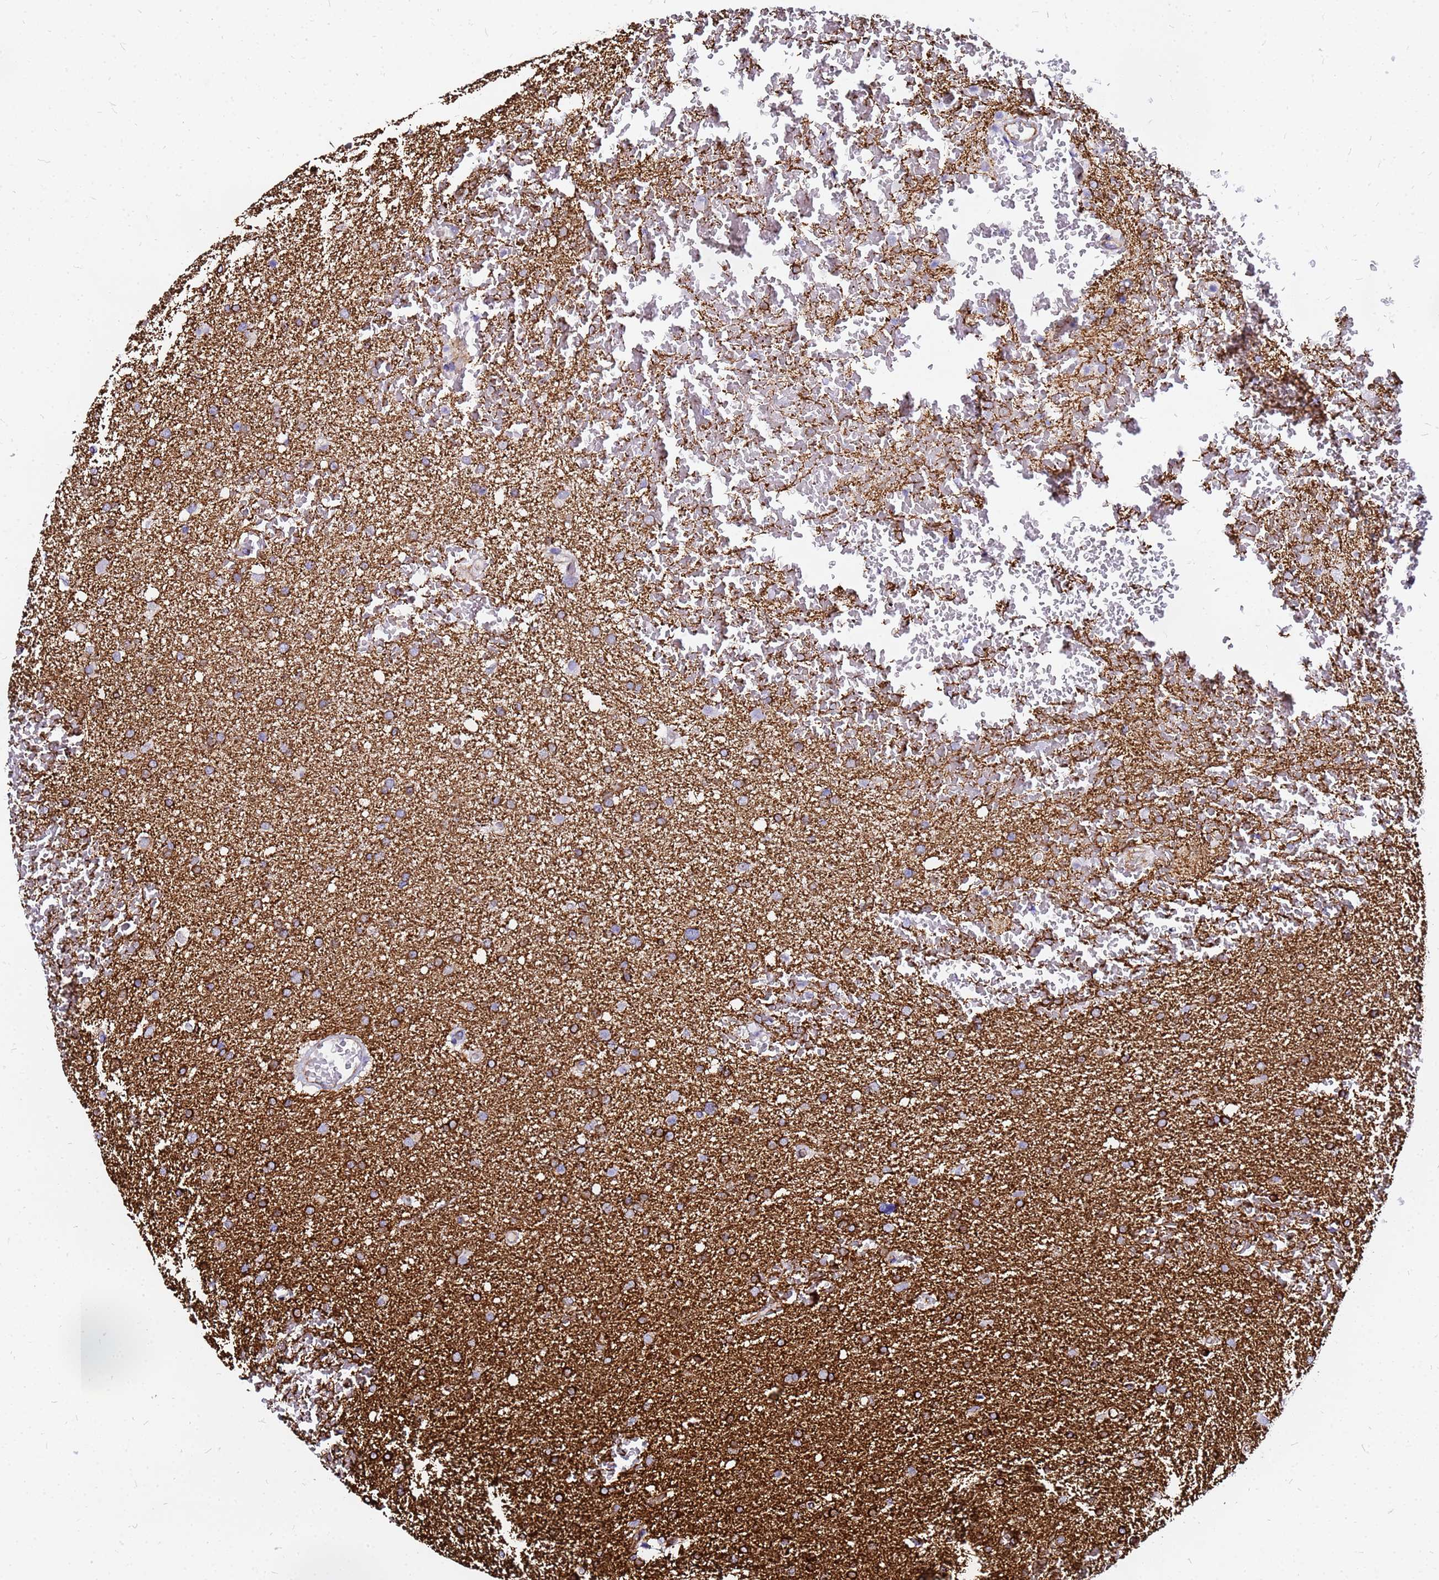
{"staining": {"intensity": "strong", "quantity": "25%-75%", "location": "cytoplasmic/membranous"}, "tissue": "glioma", "cell_type": "Tumor cells", "image_type": "cancer", "snomed": [{"axis": "morphology", "description": "Glioma, malignant, High grade"}, {"axis": "topography", "description": "Cerebral cortex"}], "caption": "High-power microscopy captured an immunohistochemistry histopathology image of glioma, revealing strong cytoplasmic/membranous positivity in about 25%-75% of tumor cells. The protein of interest is stained brown, and the nuclei are stained in blue (DAB IHC with brightfield microscopy, high magnification).", "gene": "TUBA8", "patient": {"sex": "female", "age": 36}}